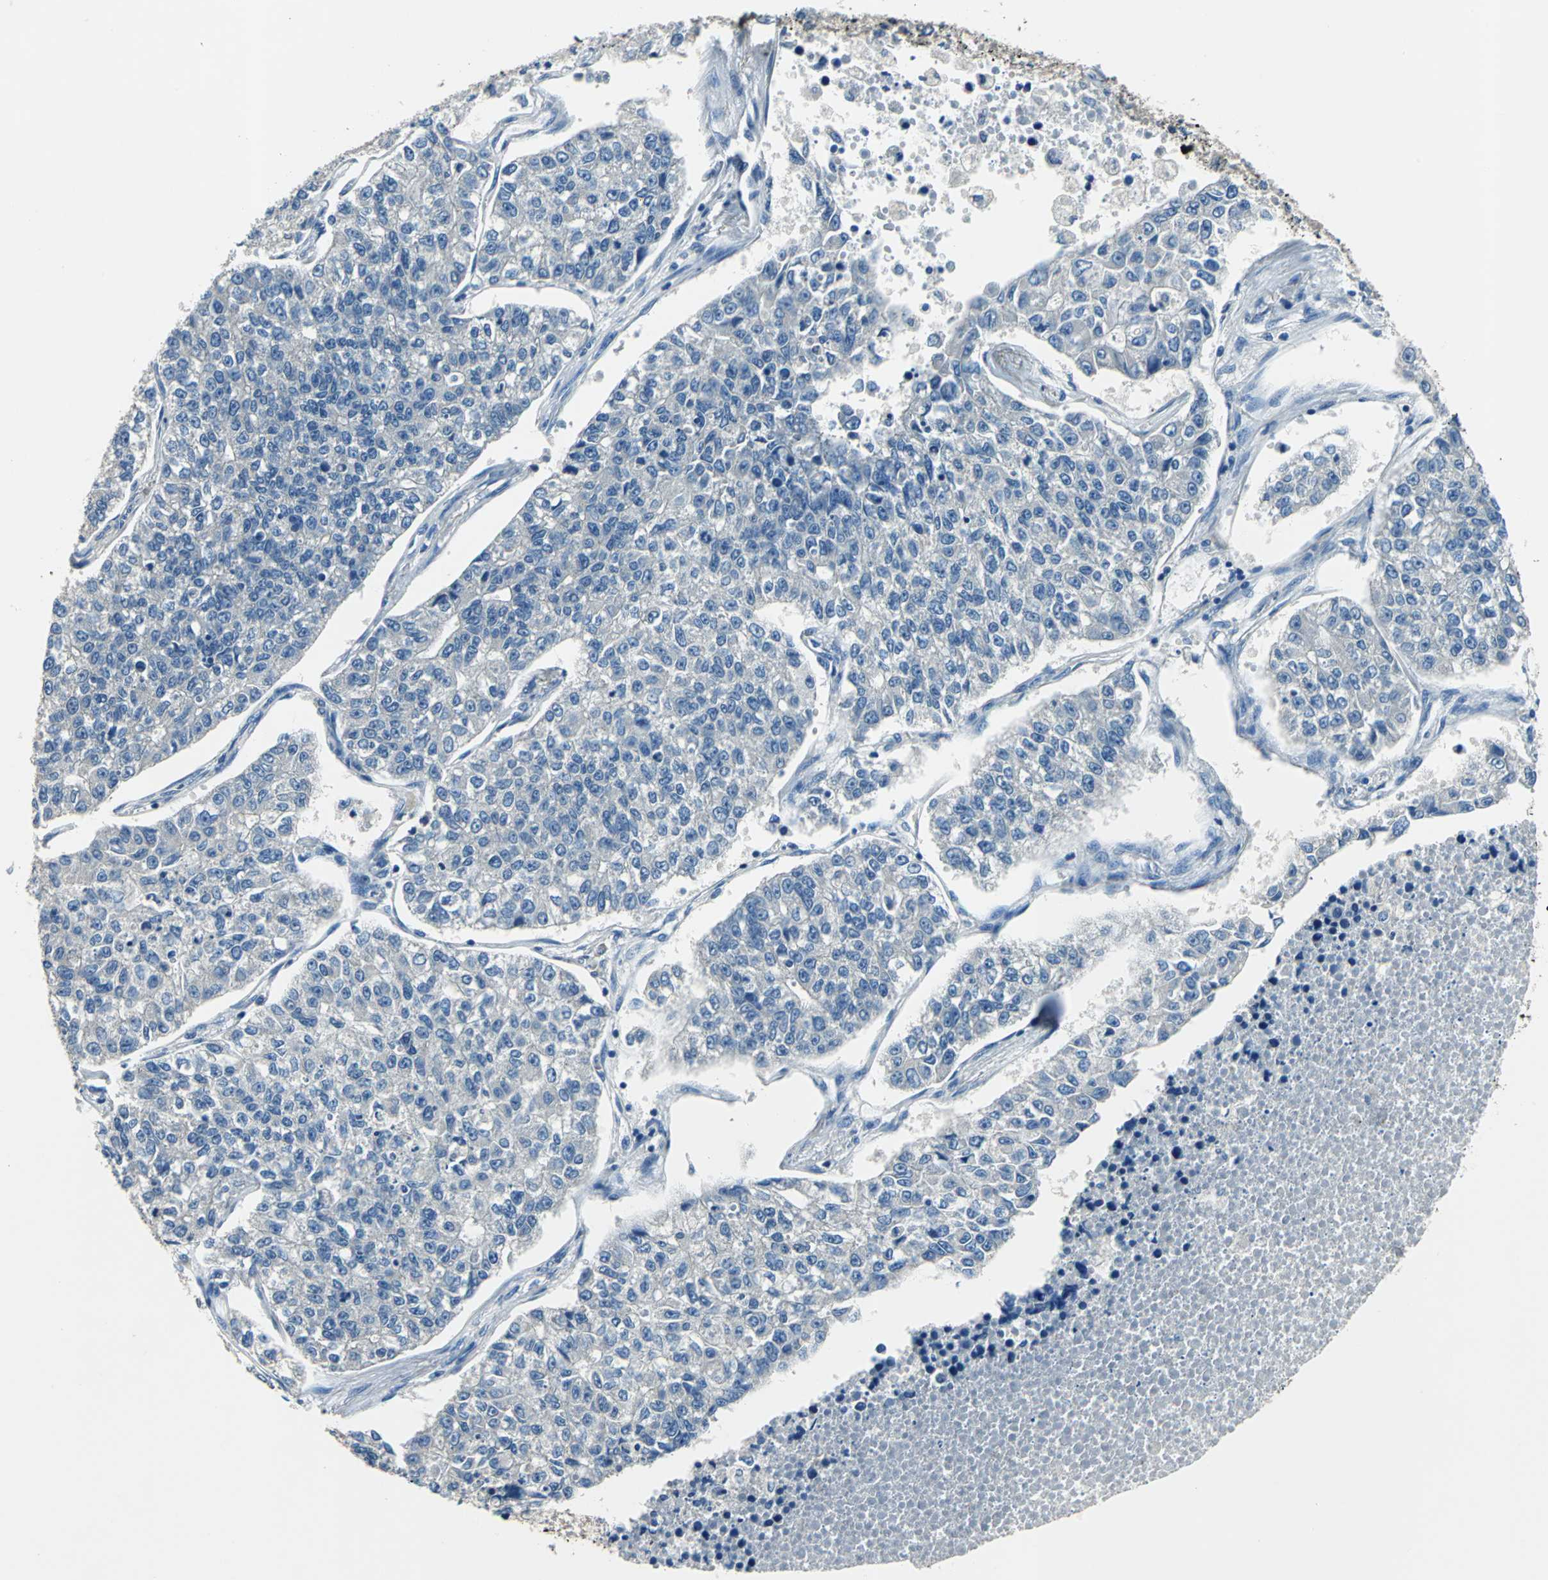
{"staining": {"intensity": "negative", "quantity": "none", "location": "none"}, "tissue": "lung cancer", "cell_type": "Tumor cells", "image_type": "cancer", "snomed": [{"axis": "morphology", "description": "Adenocarcinoma, NOS"}, {"axis": "topography", "description": "Lung"}], "caption": "DAB (3,3'-diaminobenzidine) immunohistochemical staining of lung adenocarcinoma displays no significant positivity in tumor cells.", "gene": "PRKCA", "patient": {"sex": "male", "age": 49}}